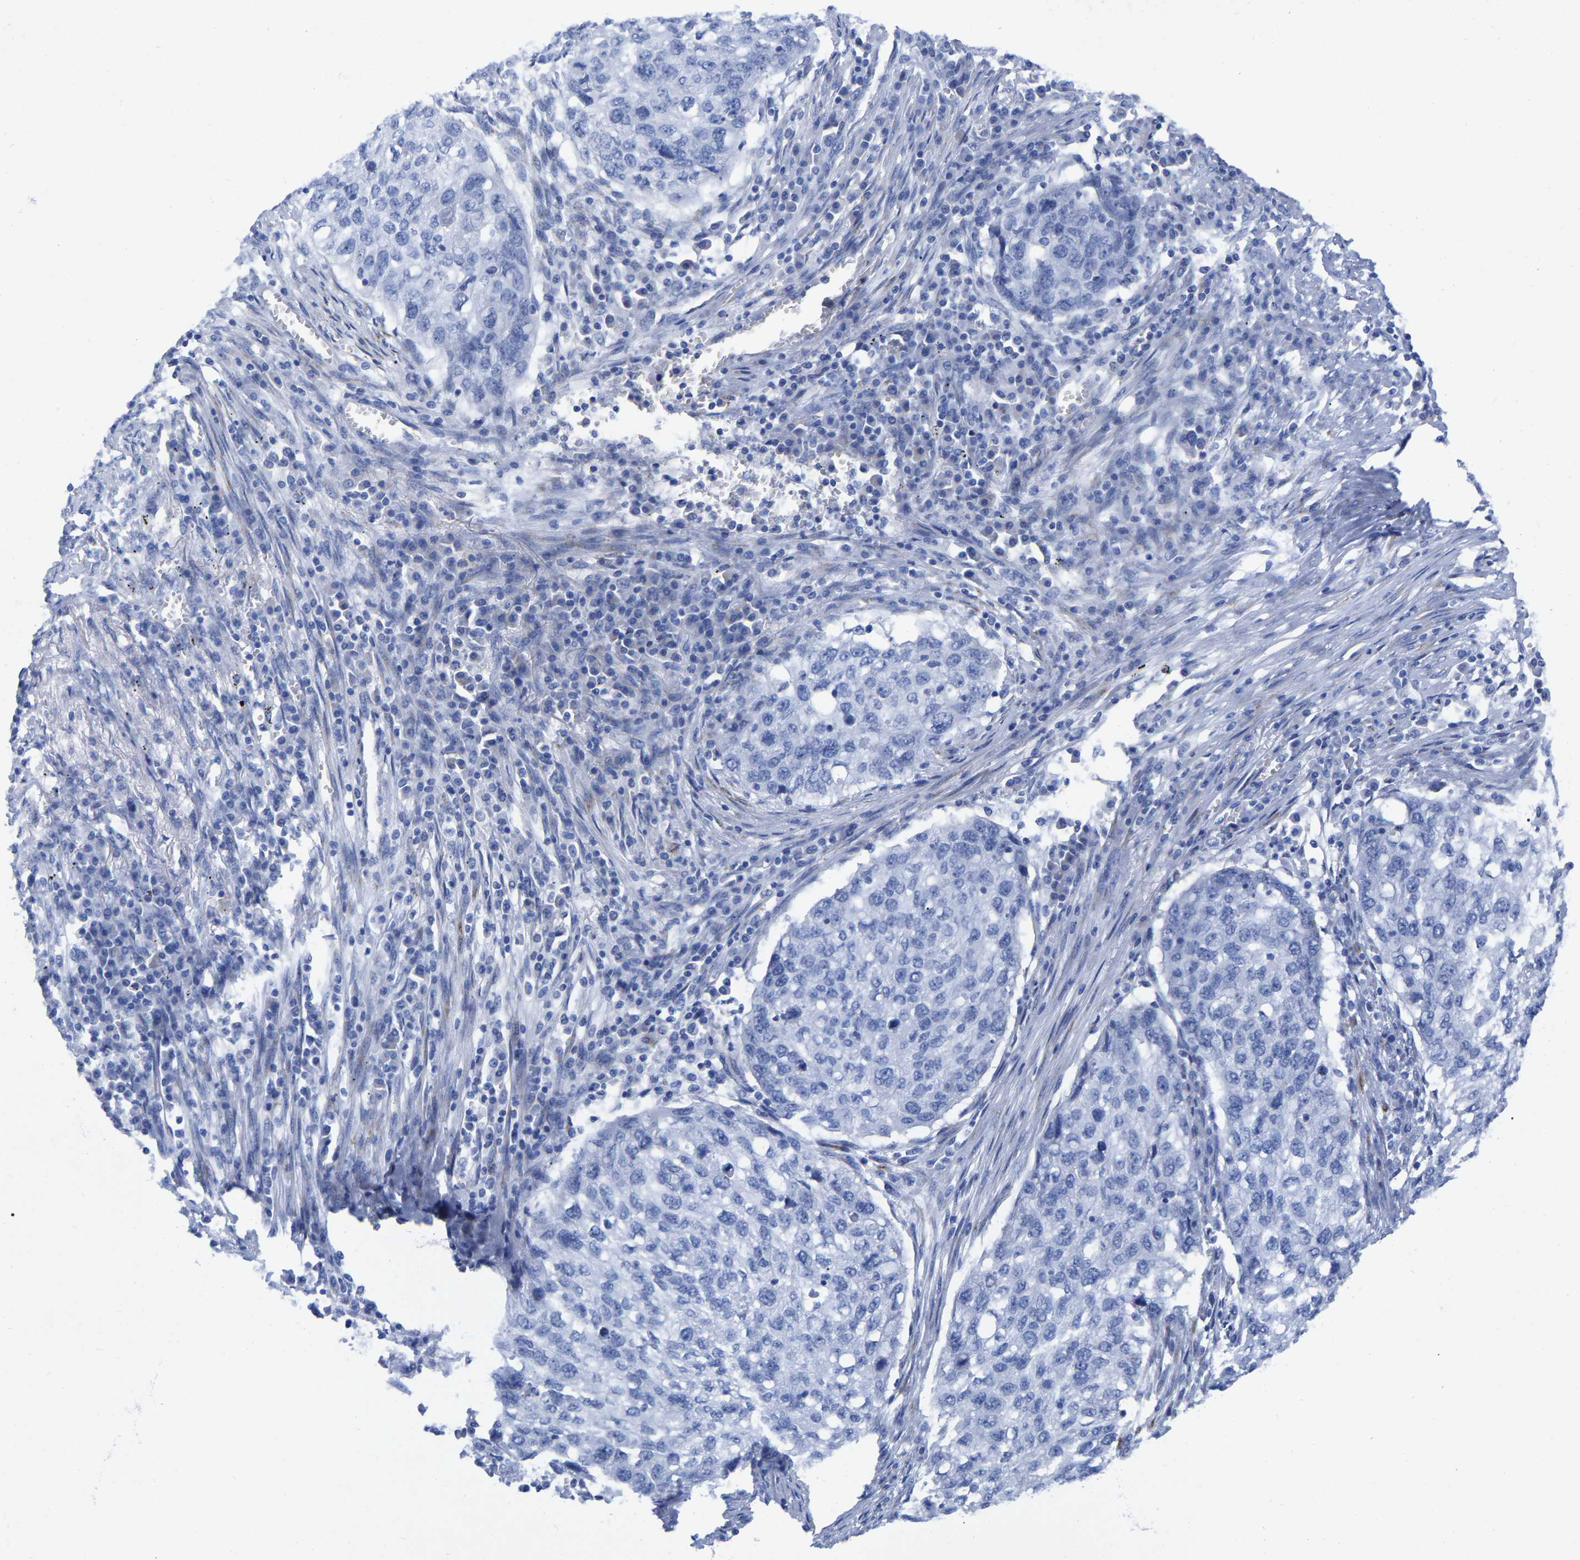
{"staining": {"intensity": "negative", "quantity": "none", "location": "none"}, "tissue": "lung cancer", "cell_type": "Tumor cells", "image_type": "cancer", "snomed": [{"axis": "morphology", "description": "Squamous cell carcinoma, NOS"}, {"axis": "topography", "description": "Lung"}], "caption": "Protein analysis of lung cancer (squamous cell carcinoma) shows no significant positivity in tumor cells.", "gene": "HAPLN1", "patient": {"sex": "female", "age": 63}}